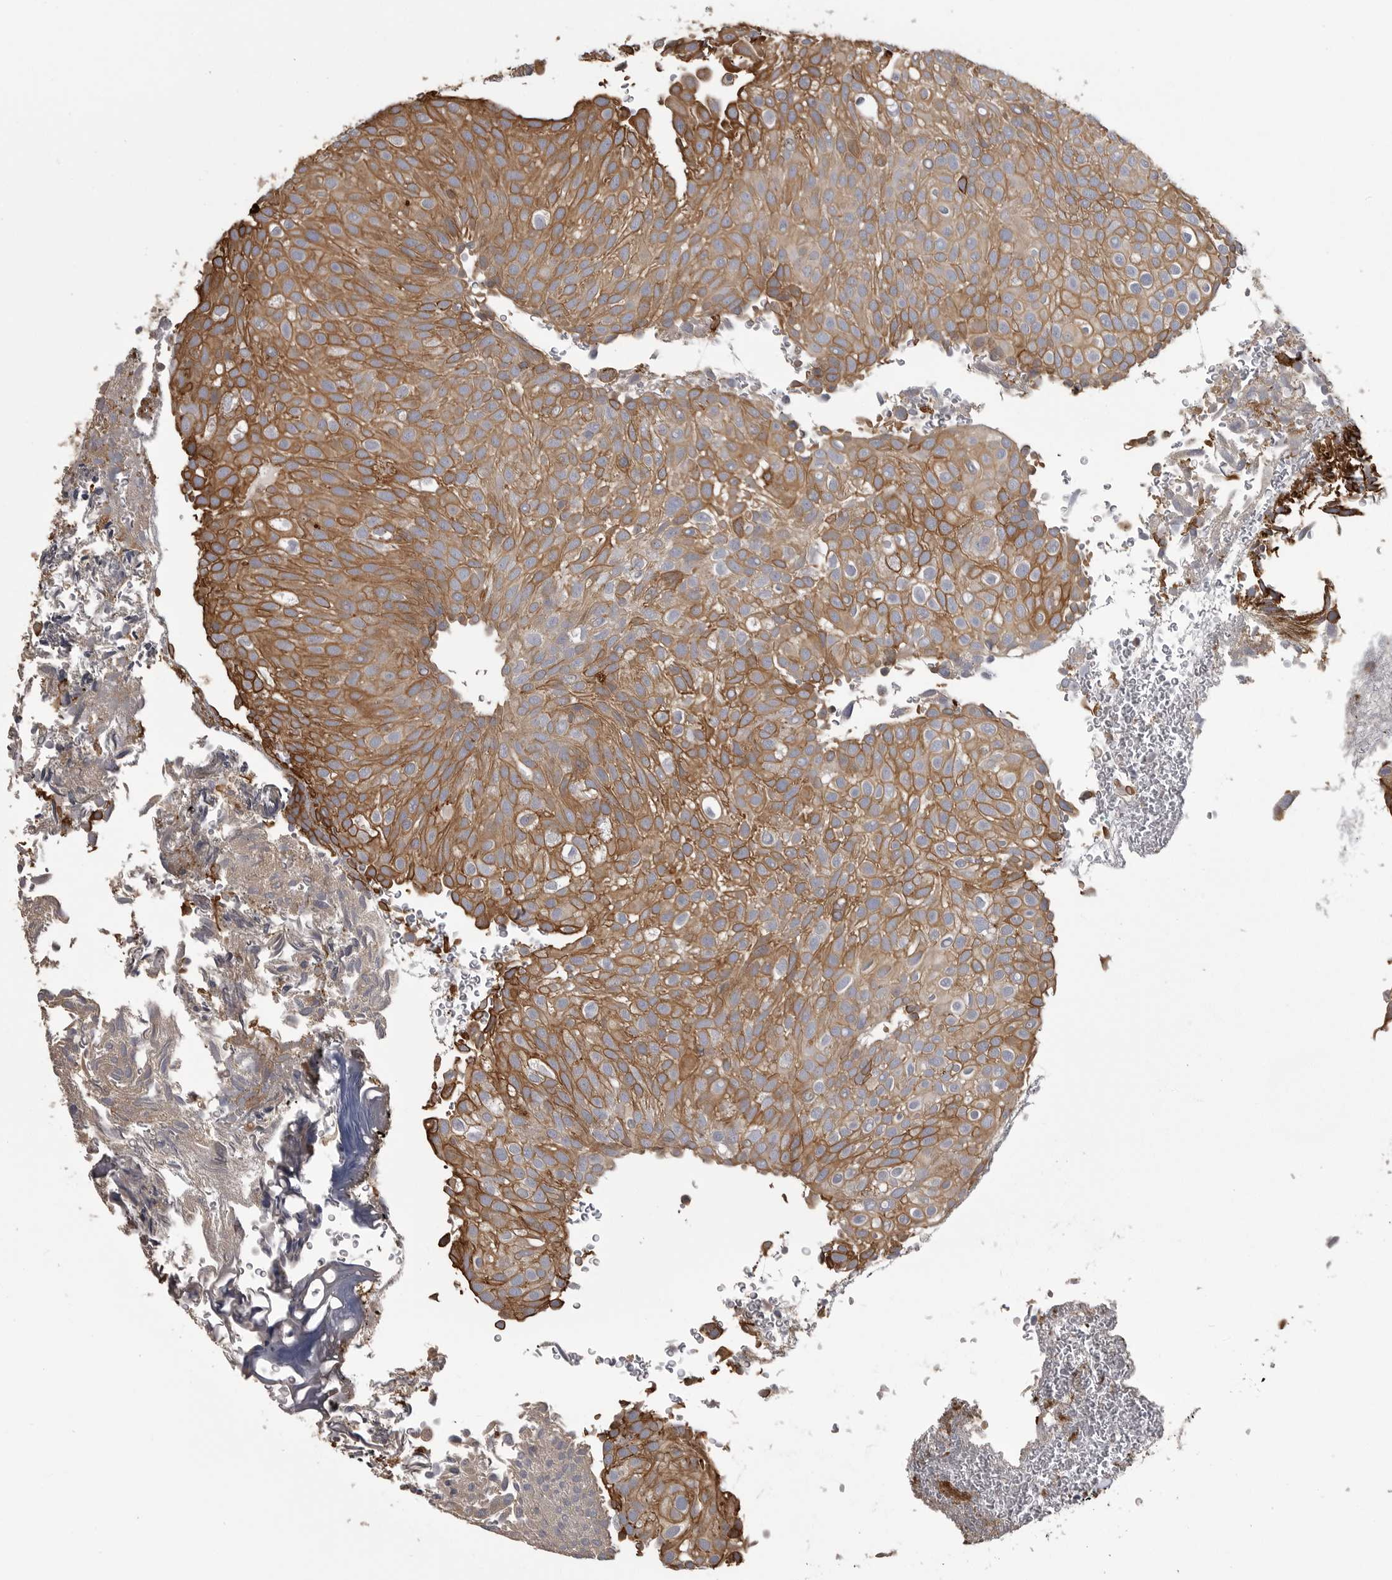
{"staining": {"intensity": "moderate", "quantity": ">75%", "location": "cytoplasmic/membranous"}, "tissue": "urothelial cancer", "cell_type": "Tumor cells", "image_type": "cancer", "snomed": [{"axis": "morphology", "description": "Urothelial carcinoma, Low grade"}, {"axis": "topography", "description": "Urinary bladder"}], "caption": "Immunohistochemistry (IHC) histopathology image of urothelial carcinoma (low-grade) stained for a protein (brown), which displays medium levels of moderate cytoplasmic/membranous expression in about >75% of tumor cells.", "gene": "CMTM6", "patient": {"sex": "male", "age": 78}}